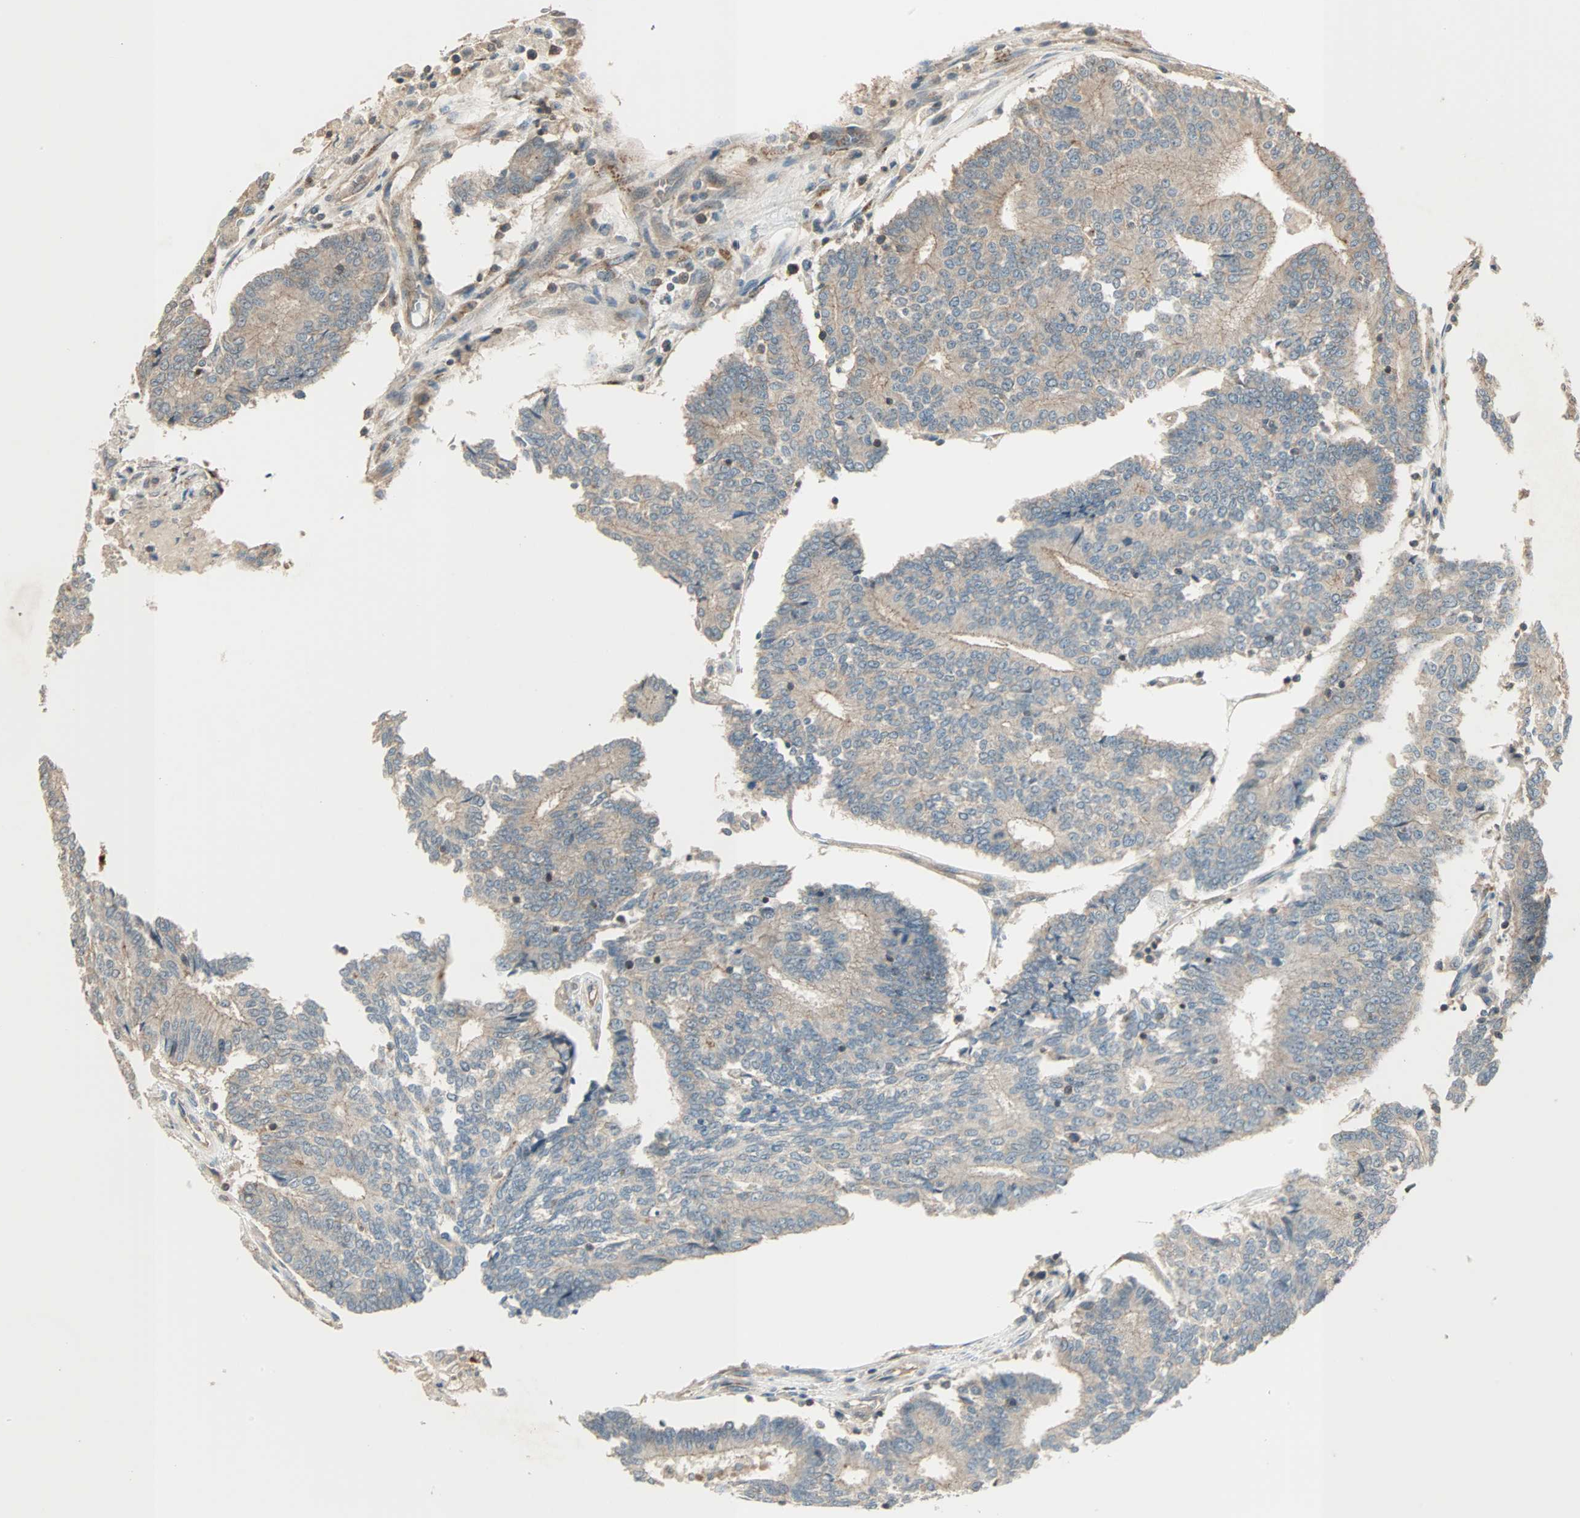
{"staining": {"intensity": "weak", "quantity": ">75%", "location": "cytoplasmic/membranous"}, "tissue": "prostate cancer", "cell_type": "Tumor cells", "image_type": "cancer", "snomed": [{"axis": "morphology", "description": "Adenocarcinoma, High grade"}, {"axis": "topography", "description": "Prostate"}], "caption": "Tumor cells reveal low levels of weak cytoplasmic/membranous positivity in about >75% of cells in human adenocarcinoma (high-grade) (prostate).", "gene": "MAP3K21", "patient": {"sex": "male", "age": 55}}